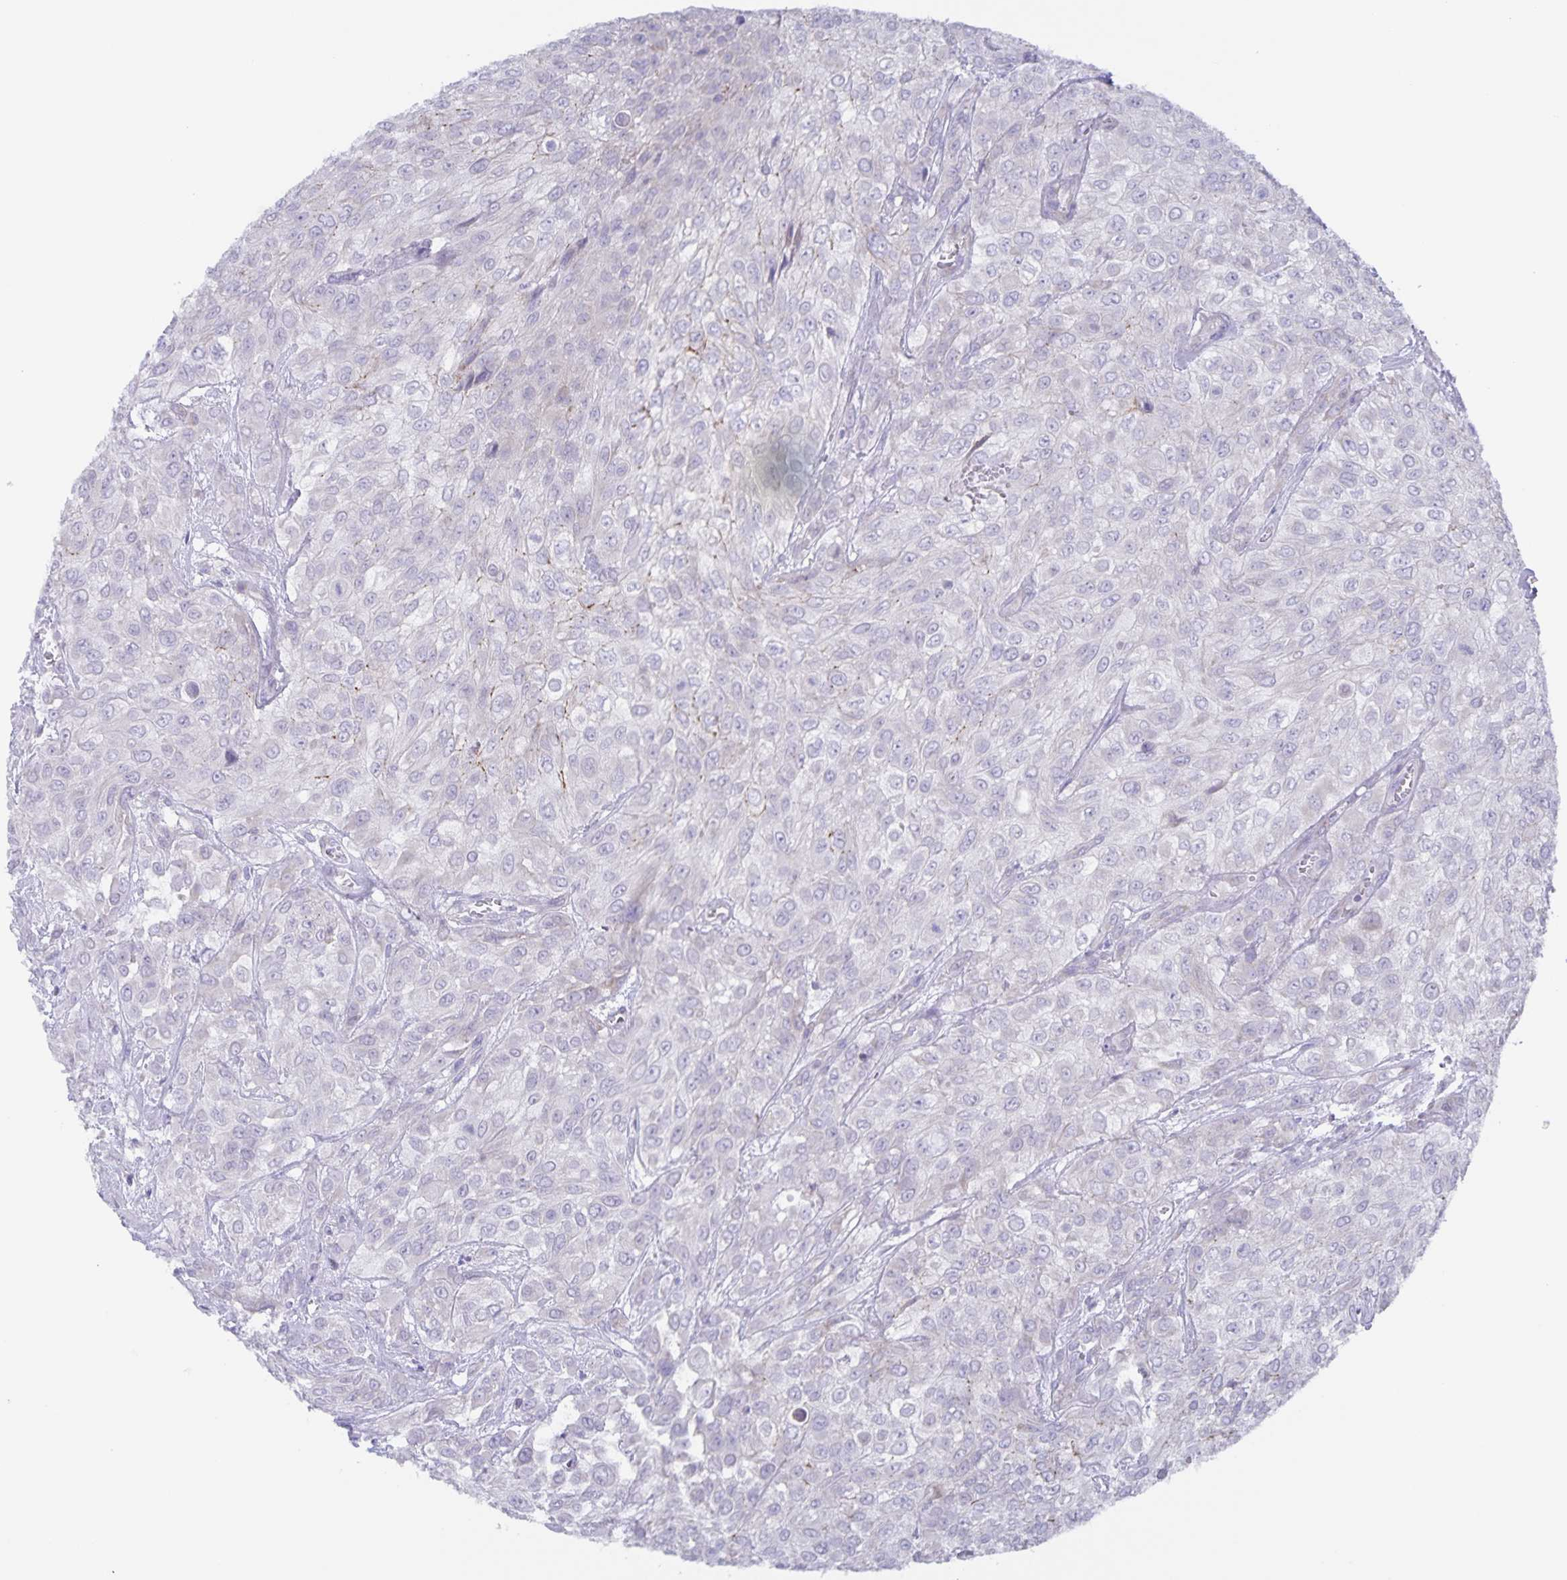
{"staining": {"intensity": "negative", "quantity": "none", "location": "none"}, "tissue": "urothelial cancer", "cell_type": "Tumor cells", "image_type": "cancer", "snomed": [{"axis": "morphology", "description": "Urothelial carcinoma, High grade"}, {"axis": "topography", "description": "Urinary bladder"}], "caption": "Tumor cells show no significant protein positivity in high-grade urothelial carcinoma.", "gene": "AQP4", "patient": {"sex": "male", "age": 57}}